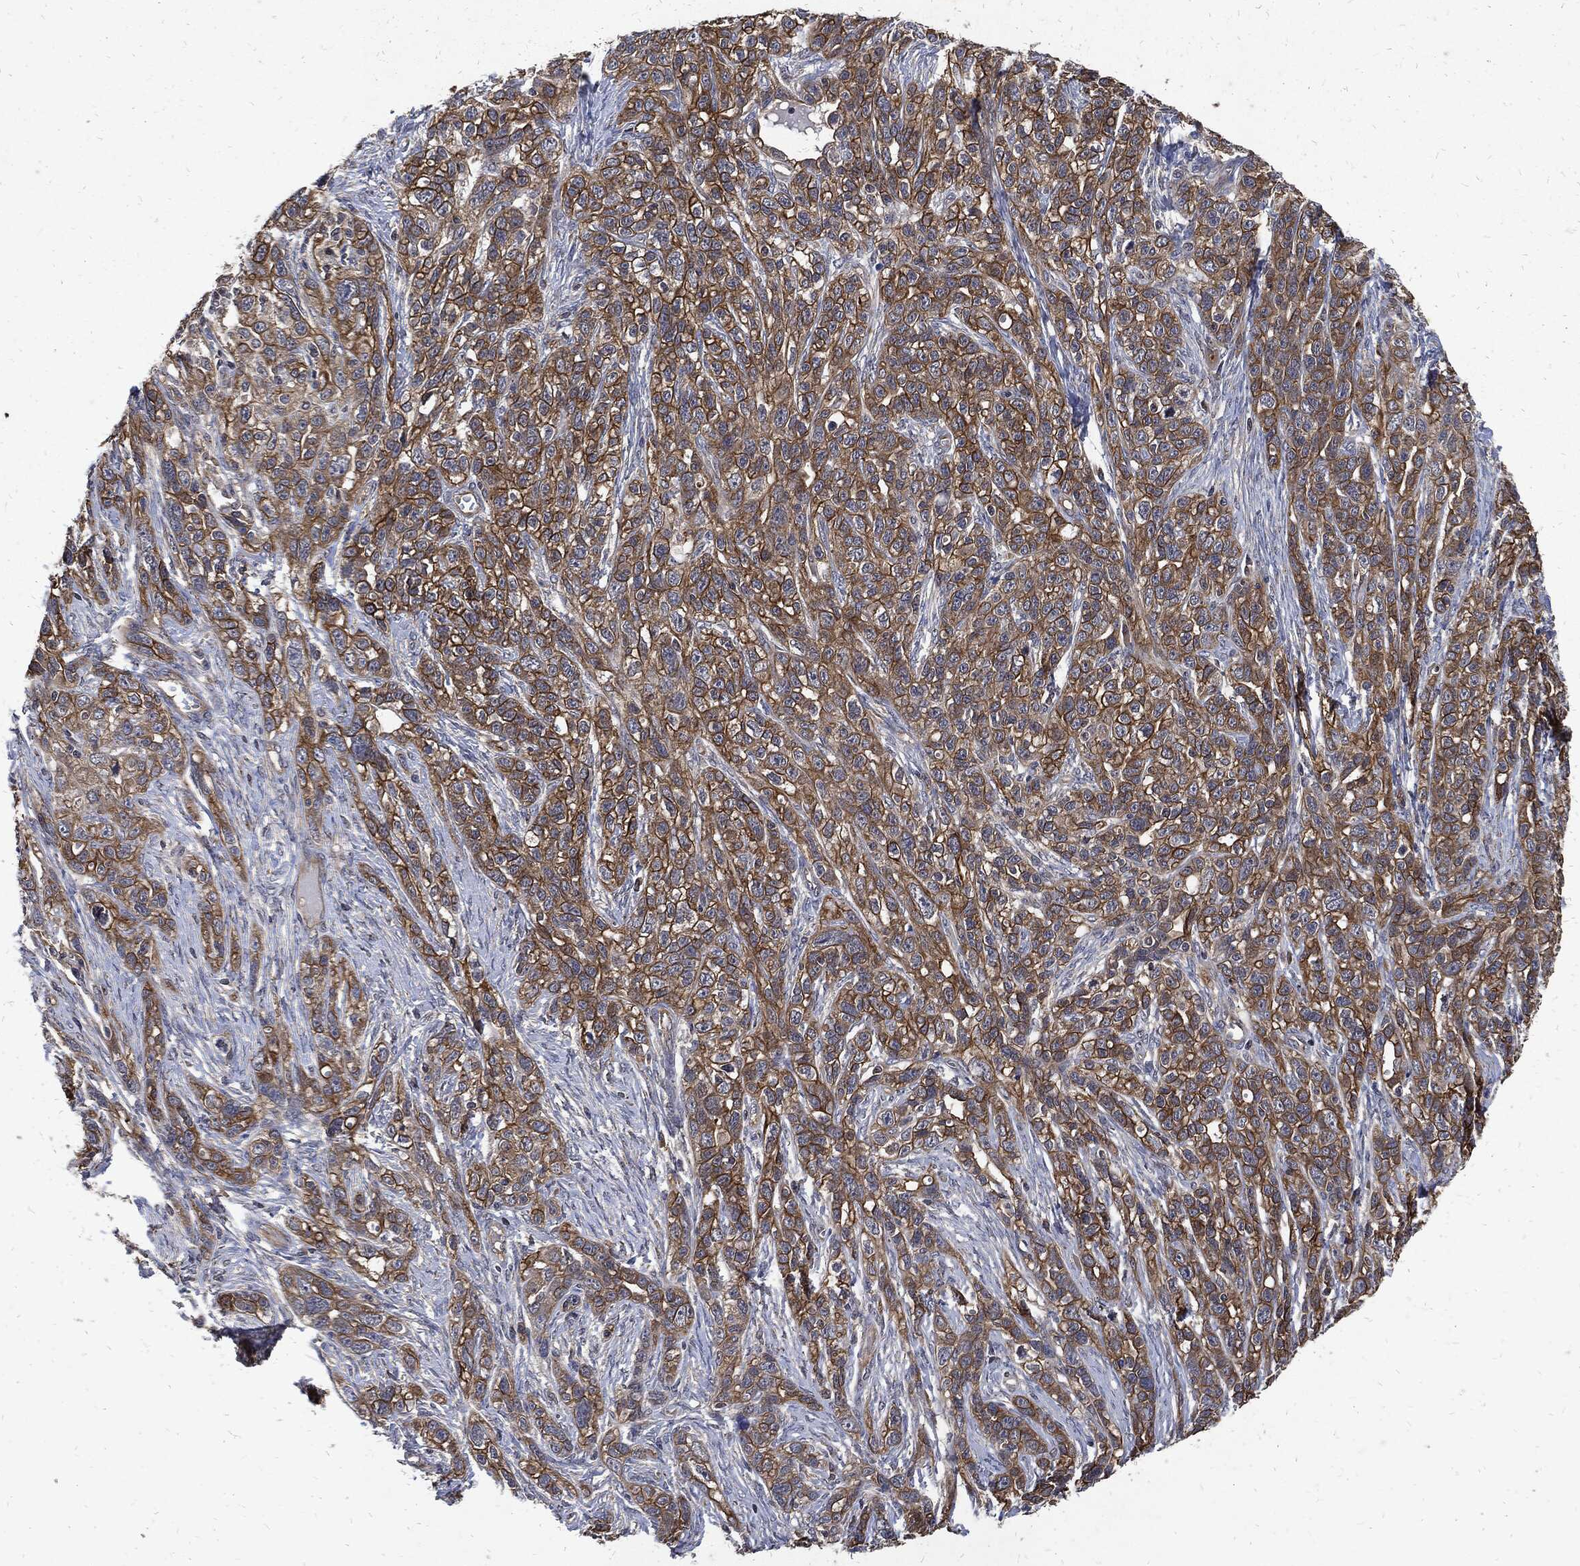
{"staining": {"intensity": "strong", "quantity": "25%-75%", "location": "cytoplasmic/membranous"}, "tissue": "ovarian cancer", "cell_type": "Tumor cells", "image_type": "cancer", "snomed": [{"axis": "morphology", "description": "Cystadenocarcinoma, serous, NOS"}, {"axis": "topography", "description": "Ovary"}], "caption": "There is high levels of strong cytoplasmic/membranous expression in tumor cells of serous cystadenocarcinoma (ovarian), as demonstrated by immunohistochemical staining (brown color).", "gene": "DCTN1", "patient": {"sex": "female", "age": 71}}